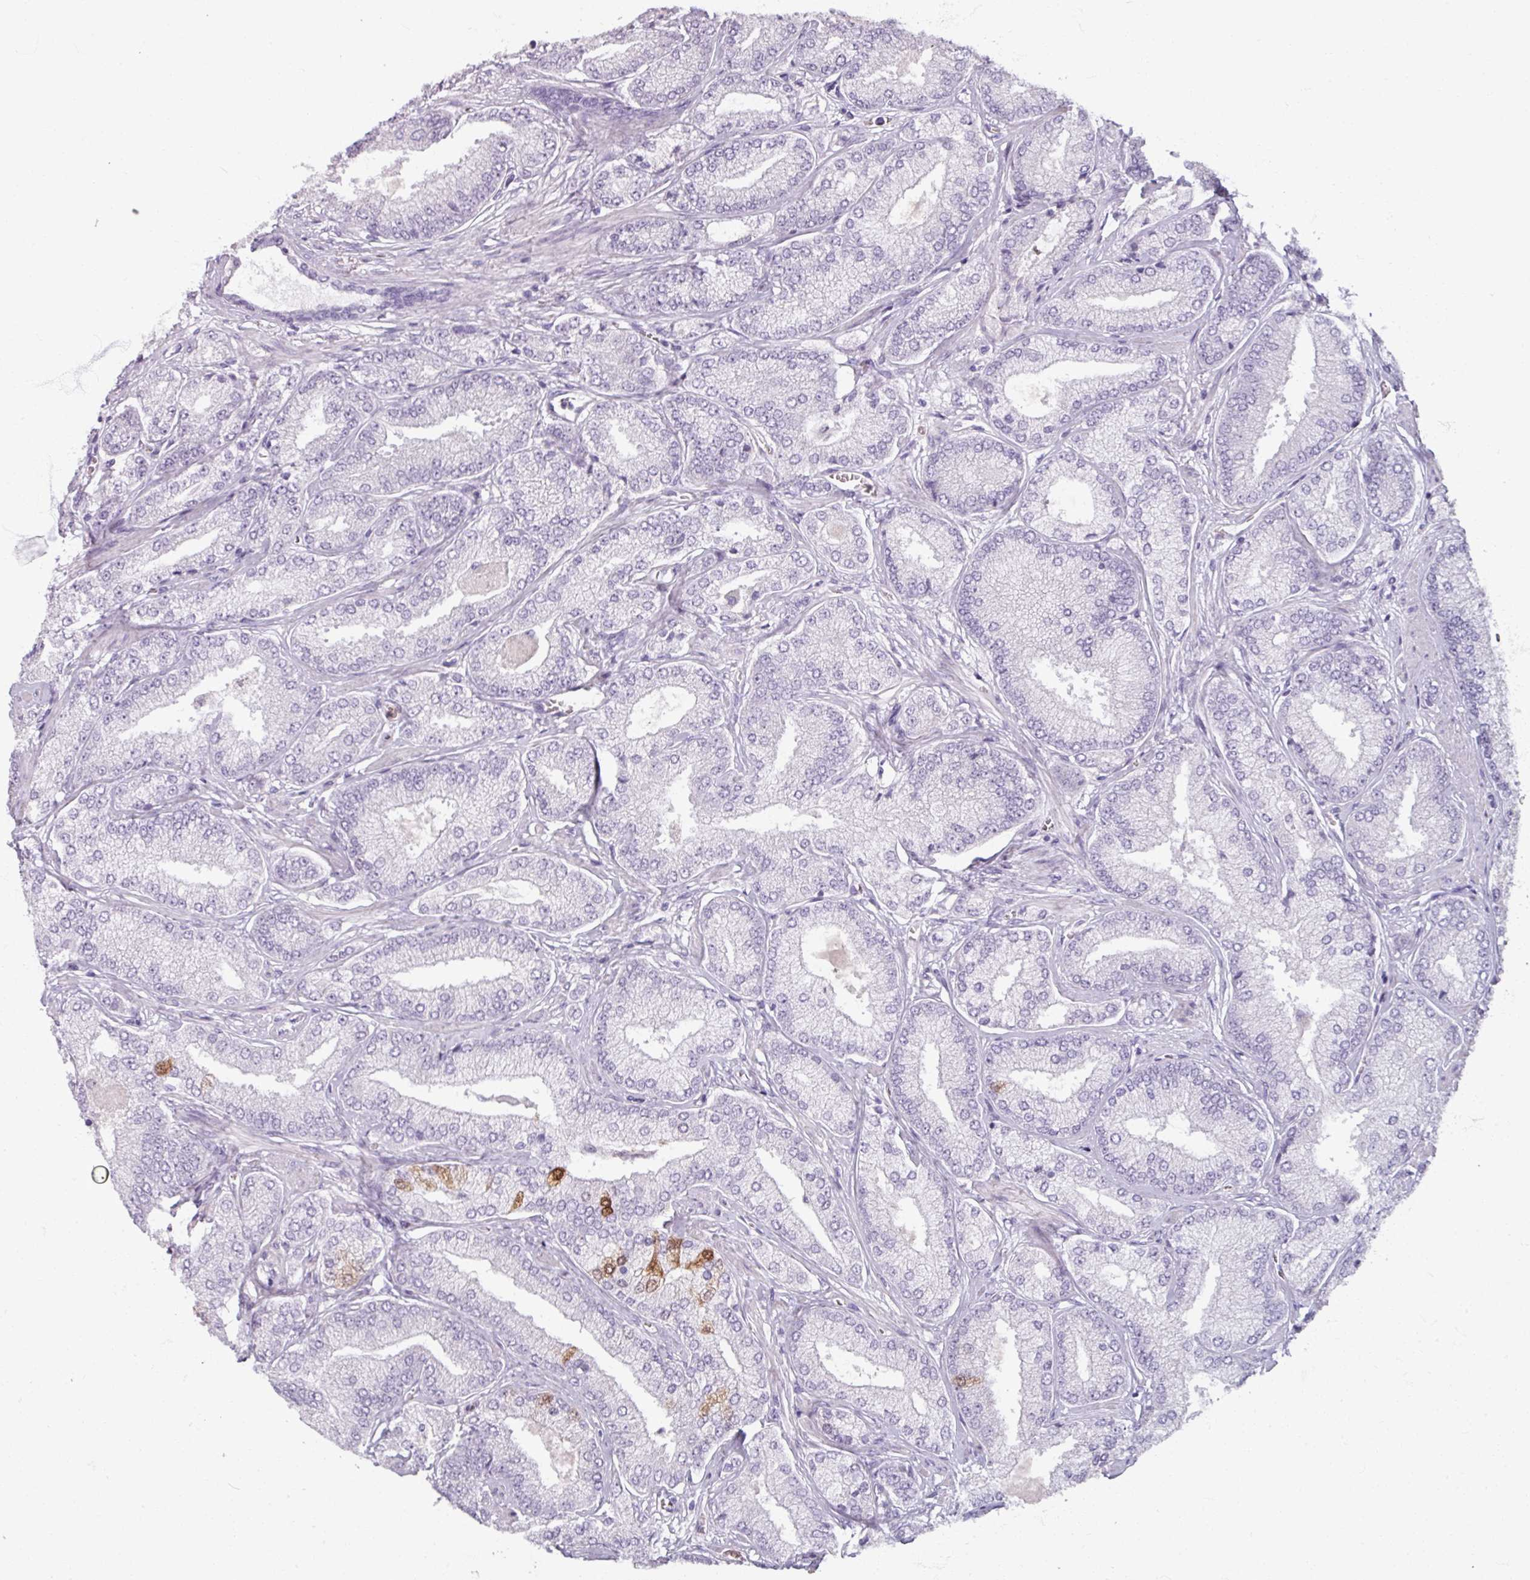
{"staining": {"intensity": "negative", "quantity": "none", "location": "none"}, "tissue": "prostate cancer", "cell_type": "Tumor cells", "image_type": "cancer", "snomed": [{"axis": "morphology", "description": "Adenocarcinoma, High grade"}, {"axis": "topography", "description": "Prostate"}], "caption": "Immunohistochemistry (IHC) histopathology image of neoplastic tissue: prostate cancer (adenocarcinoma (high-grade)) stained with DAB (3,3'-diaminobenzidine) displays no significant protein positivity in tumor cells.", "gene": "ARG1", "patient": {"sex": "male", "age": 68}}